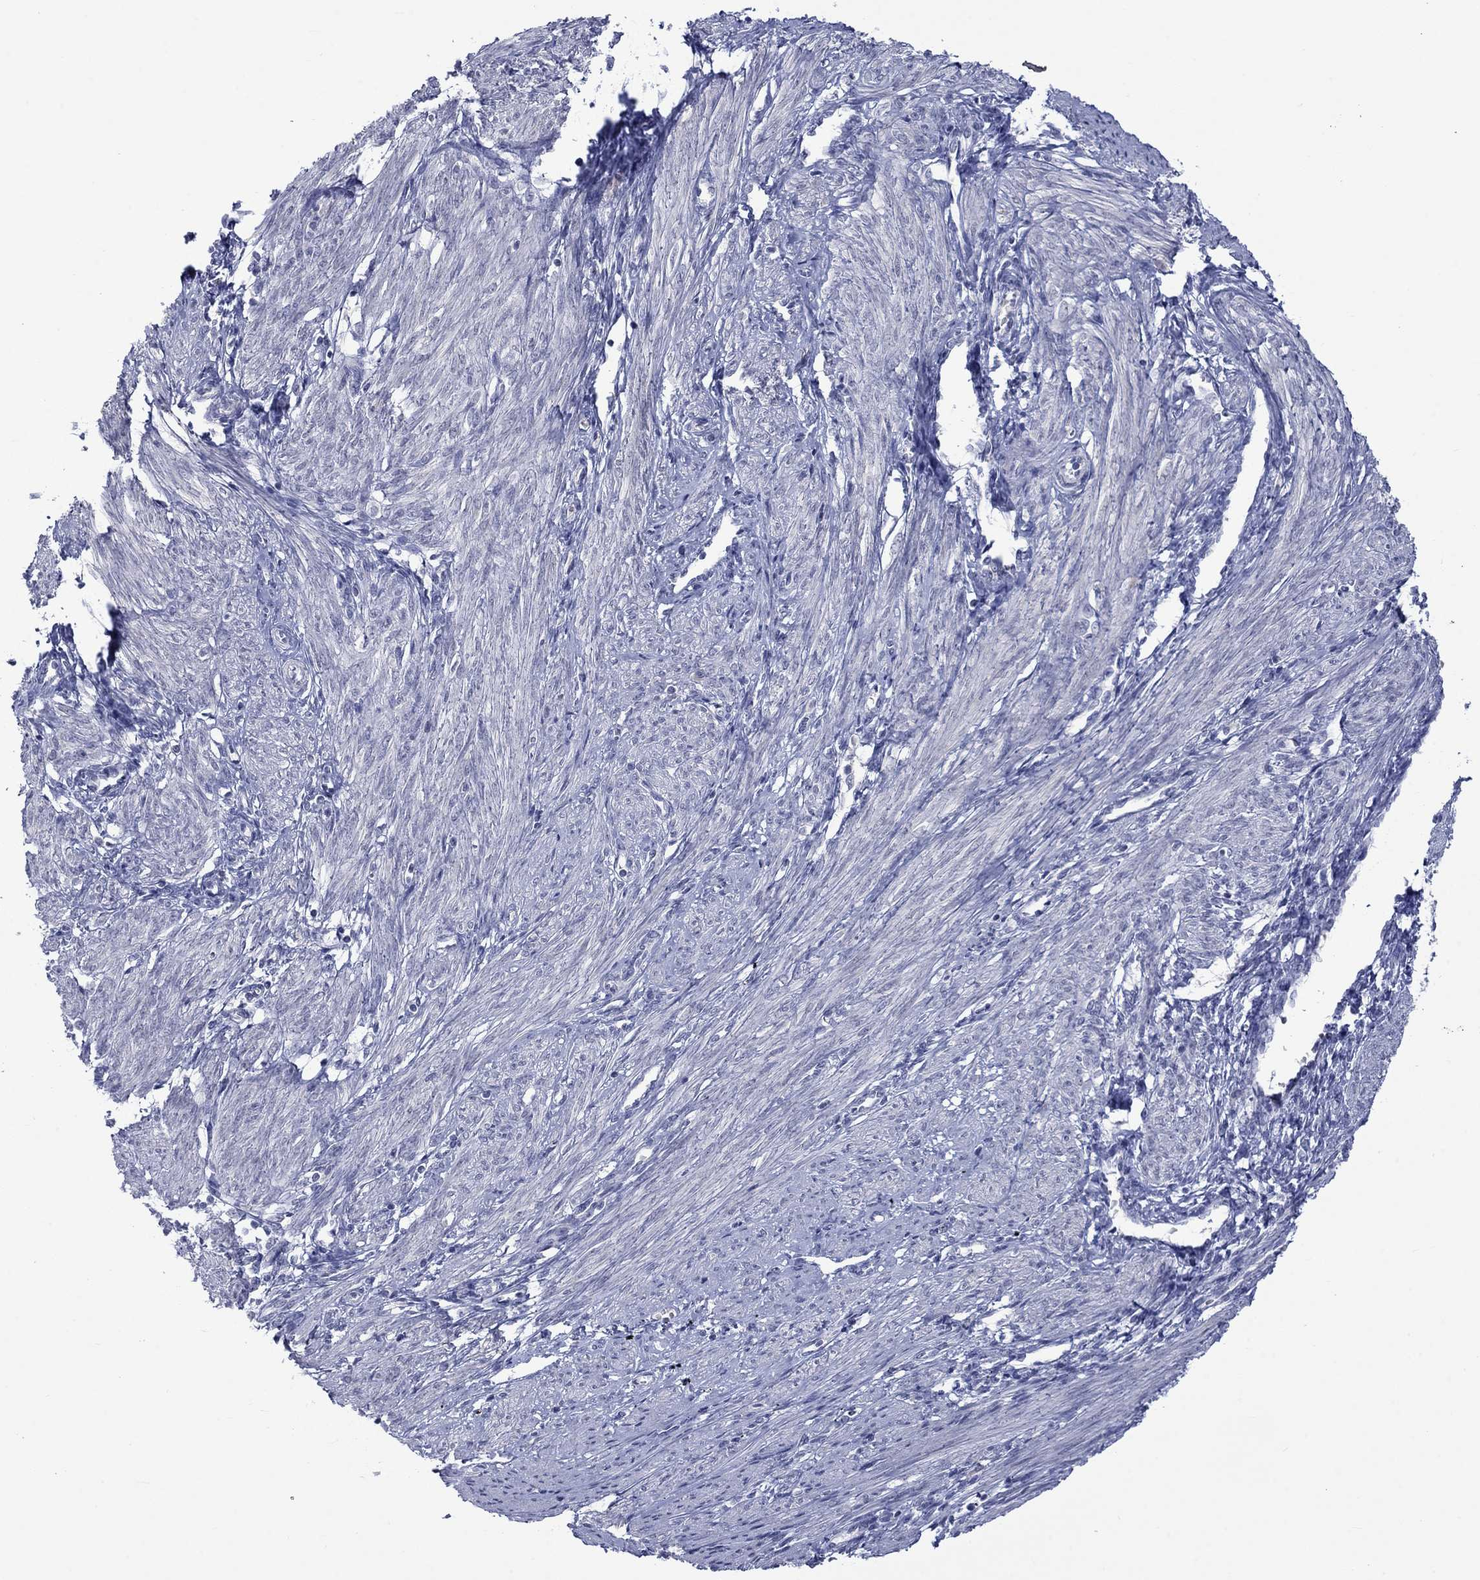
{"staining": {"intensity": "negative", "quantity": "none", "location": "none"}, "tissue": "endometrium", "cell_type": "Cells in endometrial stroma", "image_type": "normal", "snomed": [{"axis": "morphology", "description": "Normal tissue, NOS"}, {"axis": "topography", "description": "Endometrium"}], "caption": "DAB (3,3'-diaminobenzidine) immunohistochemical staining of unremarkable human endometrium shows no significant staining in cells in endometrial stroma.", "gene": "NSMF", "patient": {"sex": "female", "age": 37}}